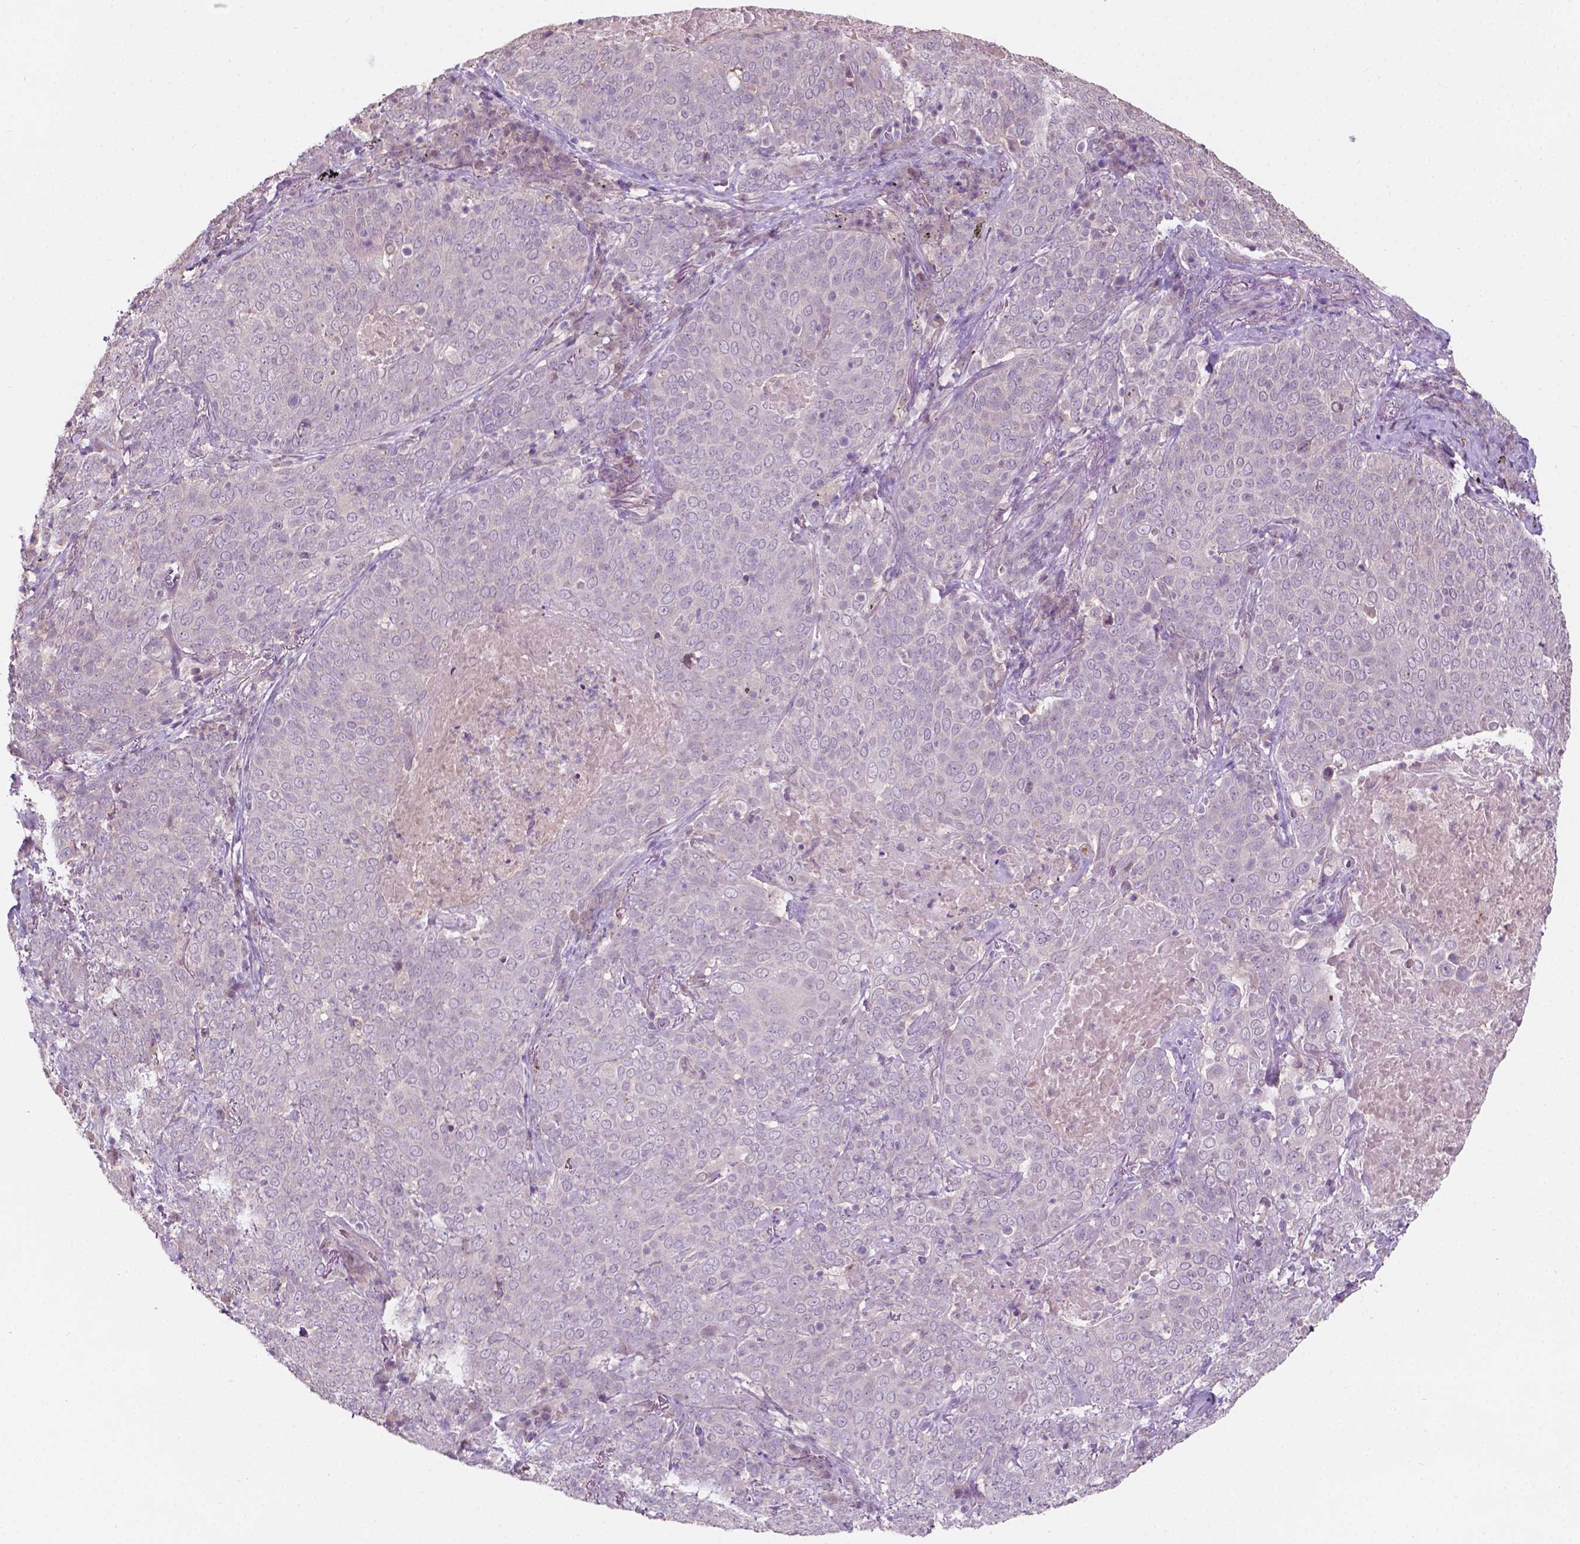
{"staining": {"intensity": "negative", "quantity": "none", "location": "none"}, "tissue": "lung cancer", "cell_type": "Tumor cells", "image_type": "cancer", "snomed": [{"axis": "morphology", "description": "Squamous cell carcinoma, NOS"}, {"axis": "topography", "description": "Lung"}], "caption": "Immunohistochemistry (IHC) histopathology image of lung squamous cell carcinoma stained for a protein (brown), which shows no positivity in tumor cells.", "gene": "TM6SF2", "patient": {"sex": "male", "age": 82}}